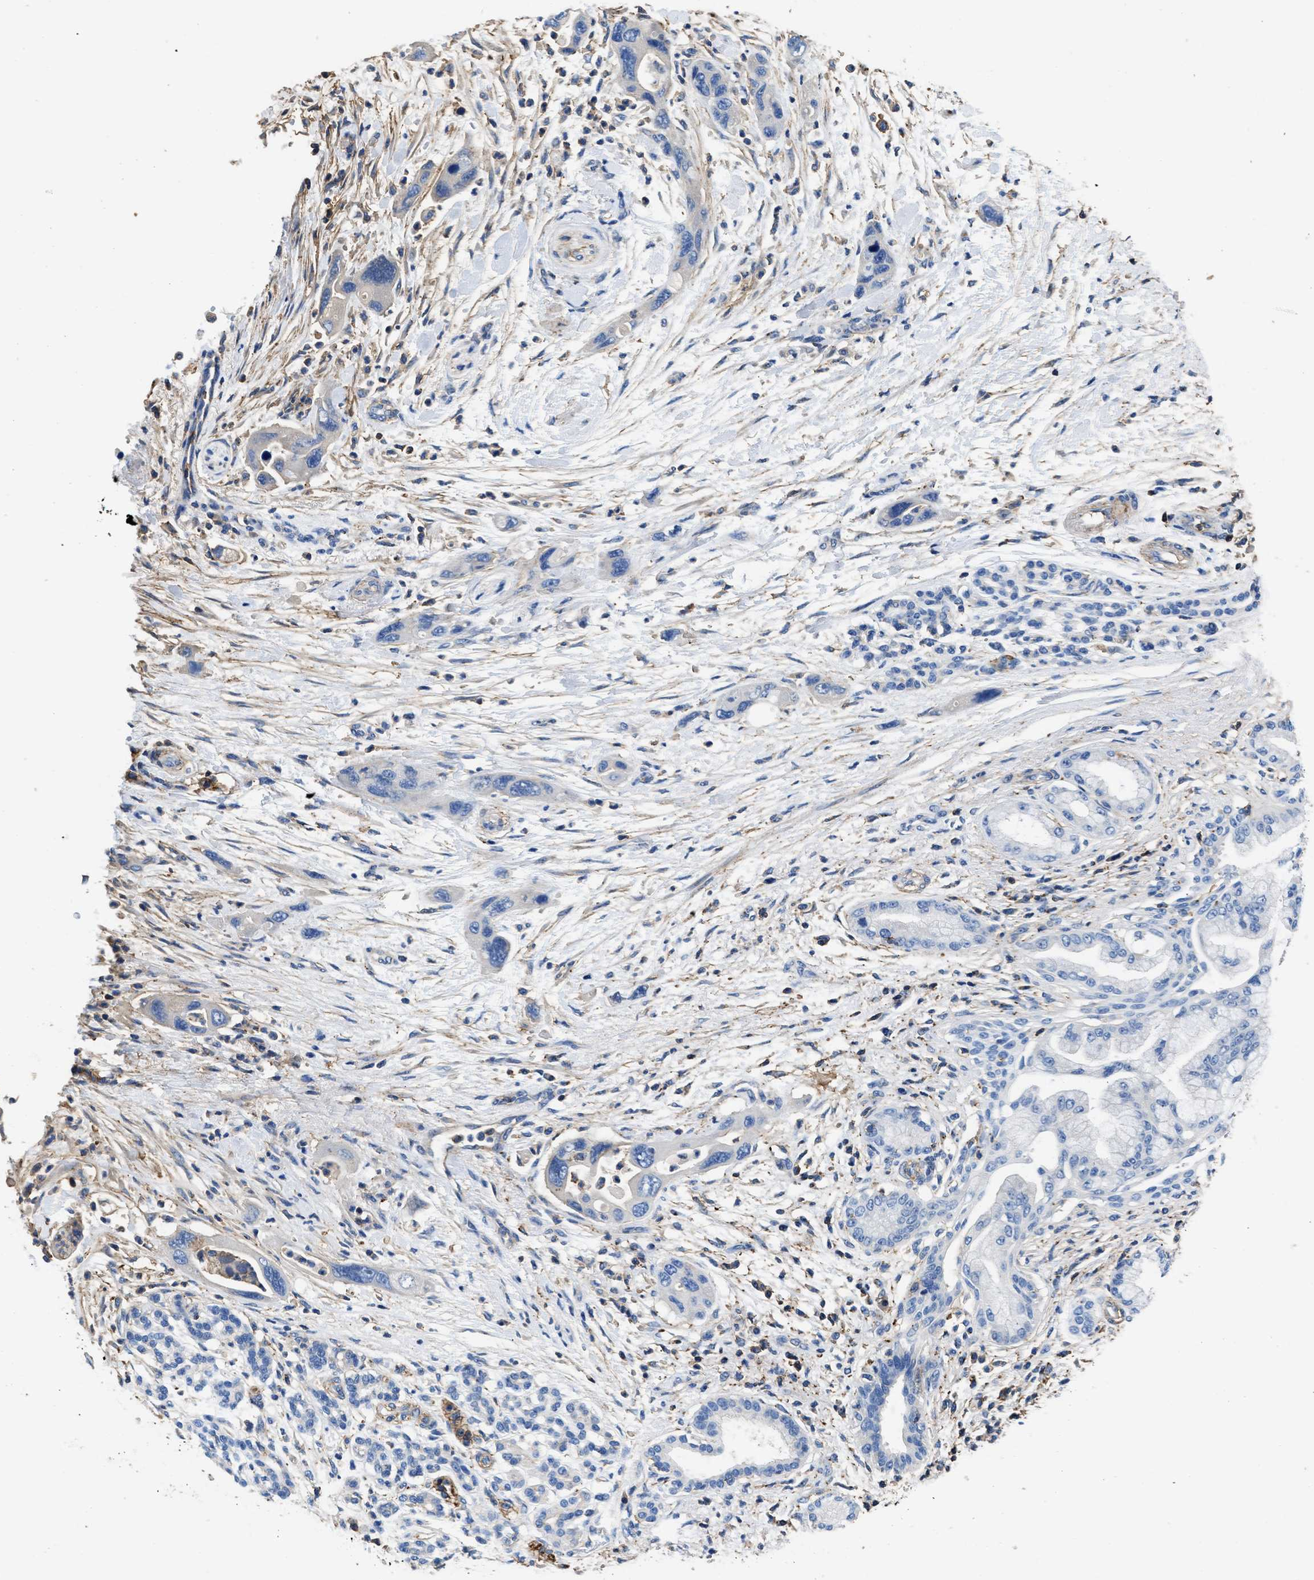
{"staining": {"intensity": "negative", "quantity": "none", "location": "none"}, "tissue": "pancreatic cancer", "cell_type": "Tumor cells", "image_type": "cancer", "snomed": [{"axis": "morphology", "description": "Normal tissue, NOS"}, {"axis": "morphology", "description": "Adenocarcinoma, NOS"}, {"axis": "topography", "description": "Pancreas"}], "caption": "Tumor cells are negative for brown protein staining in pancreatic cancer (adenocarcinoma).", "gene": "KCNQ4", "patient": {"sex": "female", "age": 71}}